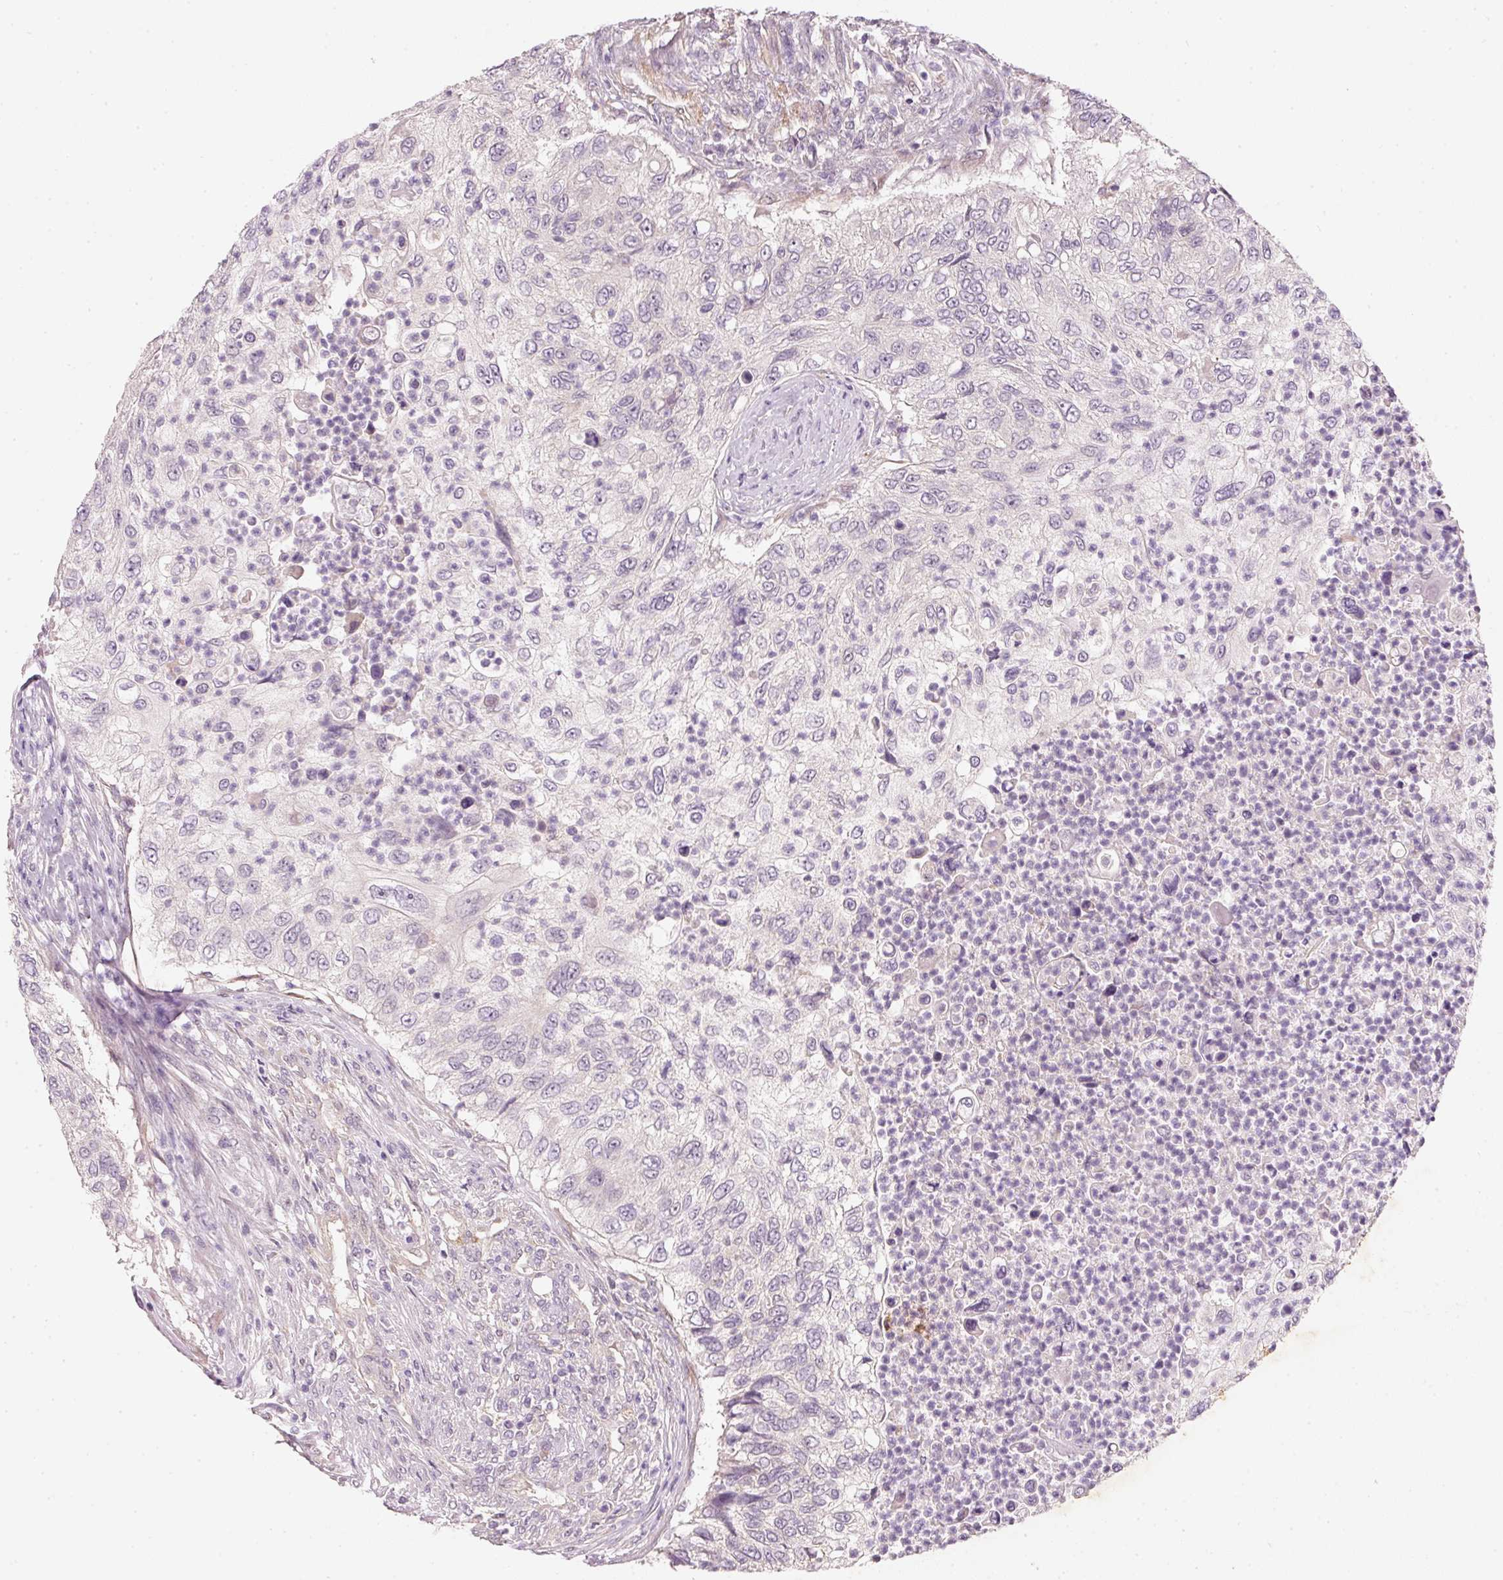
{"staining": {"intensity": "negative", "quantity": "none", "location": "none"}, "tissue": "urothelial cancer", "cell_type": "Tumor cells", "image_type": "cancer", "snomed": [{"axis": "morphology", "description": "Urothelial carcinoma, High grade"}, {"axis": "topography", "description": "Urinary bladder"}], "caption": "The photomicrograph demonstrates no significant staining in tumor cells of high-grade urothelial carcinoma.", "gene": "RGL2", "patient": {"sex": "female", "age": 60}}